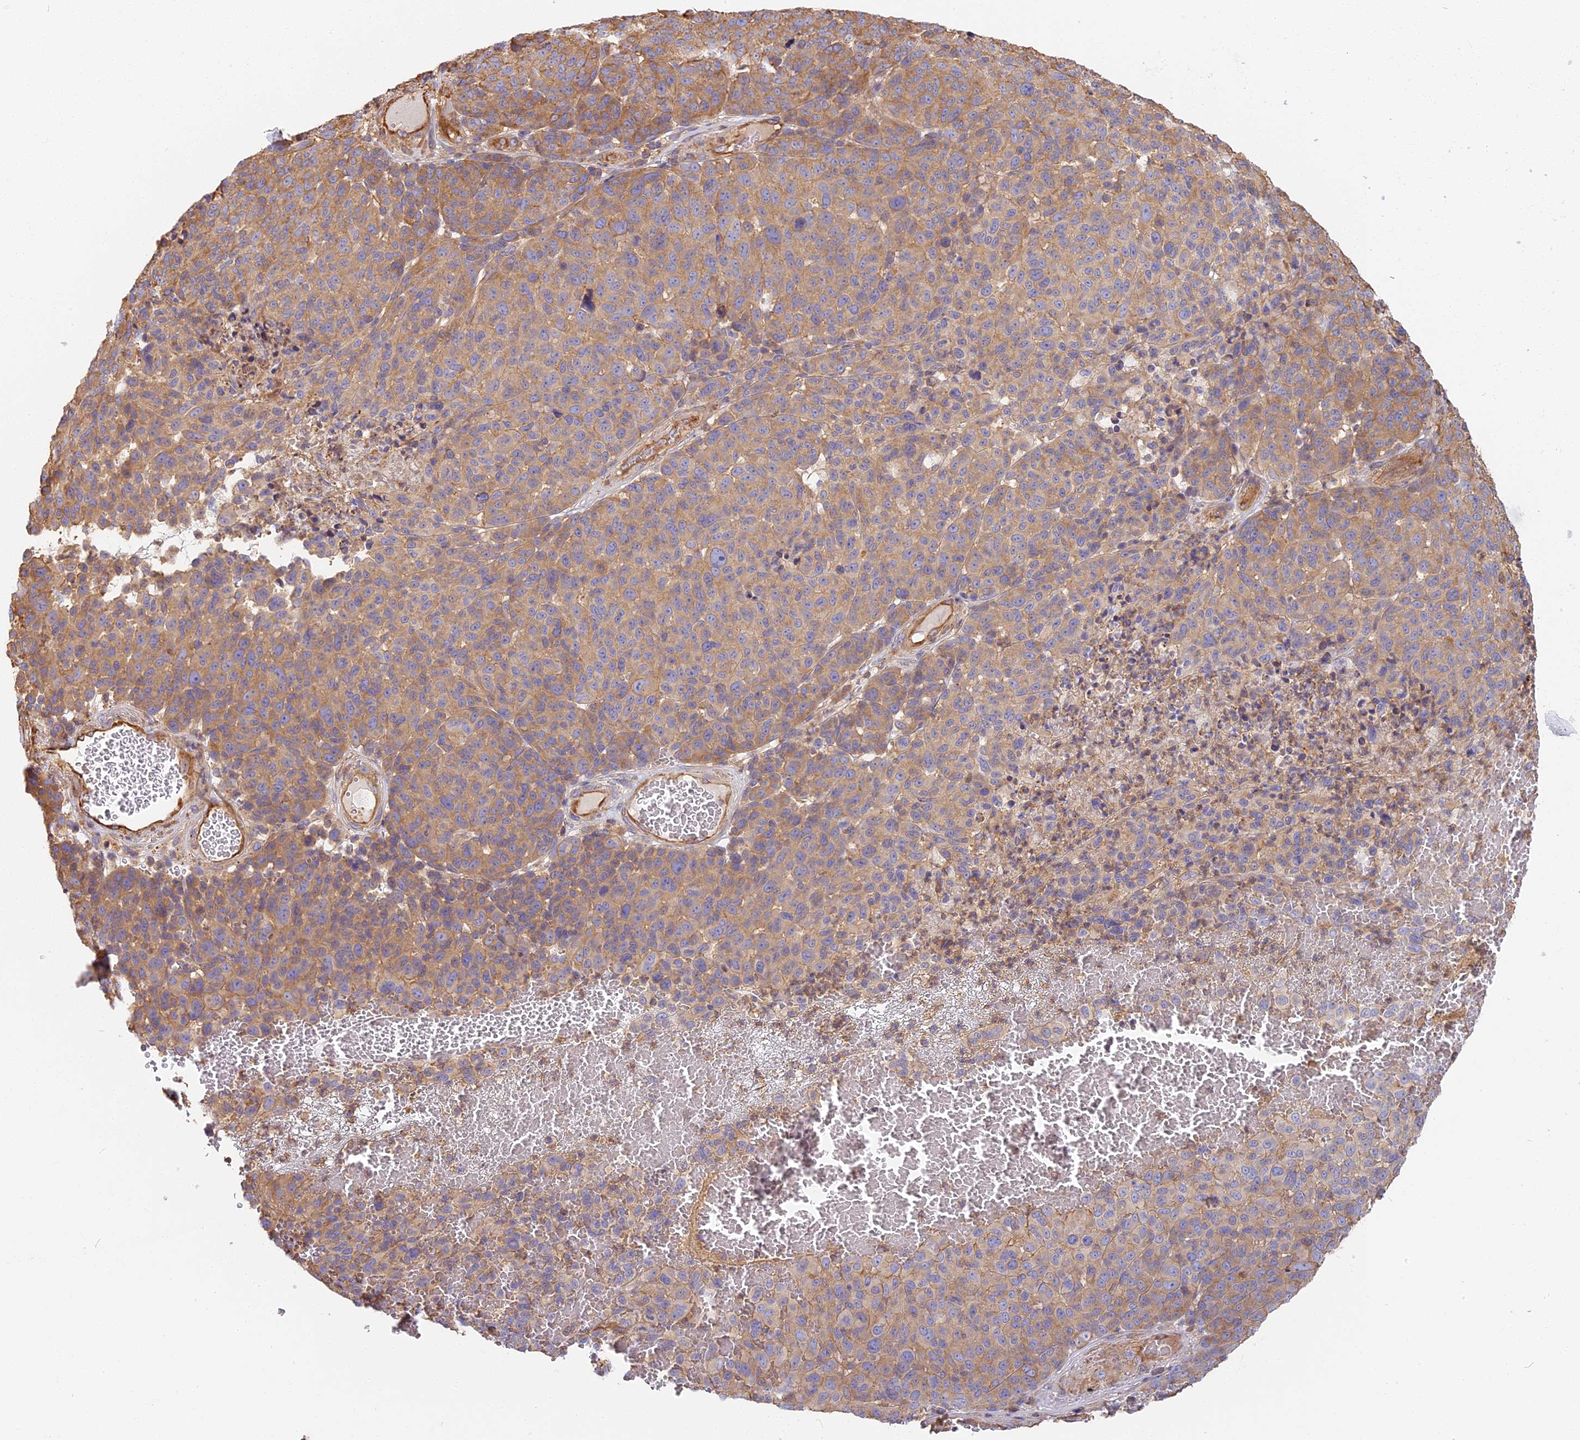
{"staining": {"intensity": "weak", "quantity": ">75%", "location": "cytoplasmic/membranous"}, "tissue": "melanoma", "cell_type": "Tumor cells", "image_type": "cancer", "snomed": [{"axis": "morphology", "description": "Malignant melanoma, NOS"}, {"axis": "topography", "description": "Skin"}], "caption": "IHC (DAB (3,3'-diaminobenzidine)) staining of melanoma exhibits weak cytoplasmic/membranous protein staining in approximately >75% of tumor cells.", "gene": "VPS18", "patient": {"sex": "male", "age": 49}}